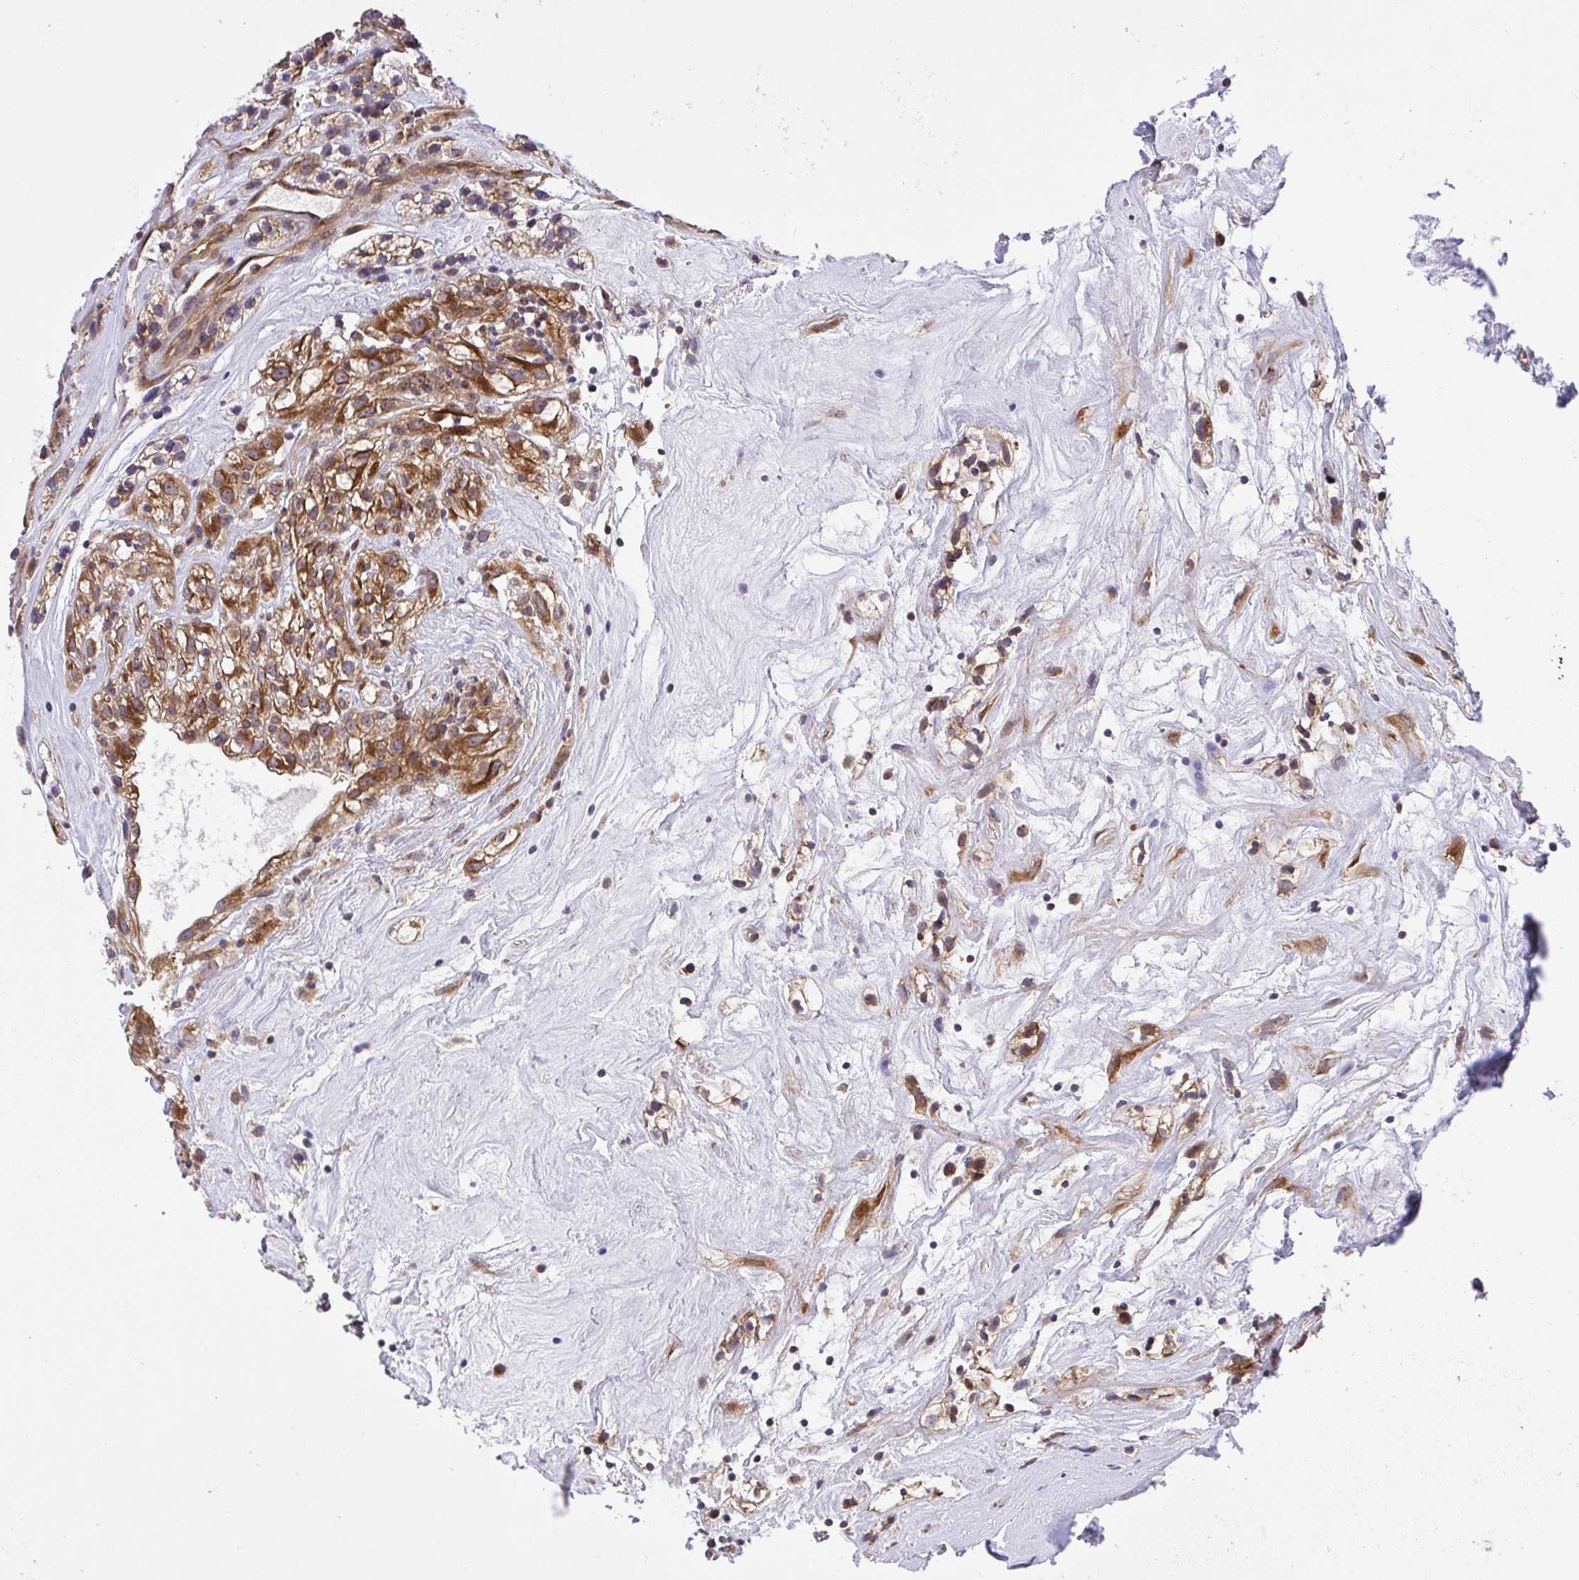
{"staining": {"intensity": "moderate", "quantity": ">75%", "location": "cytoplasmic/membranous"}, "tissue": "renal cancer", "cell_type": "Tumor cells", "image_type": "cancer", "snomed": [{"axis": "morphology", "description": "Adenocarcinoma, NOS"}, {"axis": "topography", "description": "Kidney"}], "caption": "Moderate cytoplasmic/membranous positivity is appreciated in about >75% of tumor cells in renal cancer. (IHC, brightfield microscopy, high magnification).", "gene": "ERI1", "patient": {"sex": "female", "age": 57}}